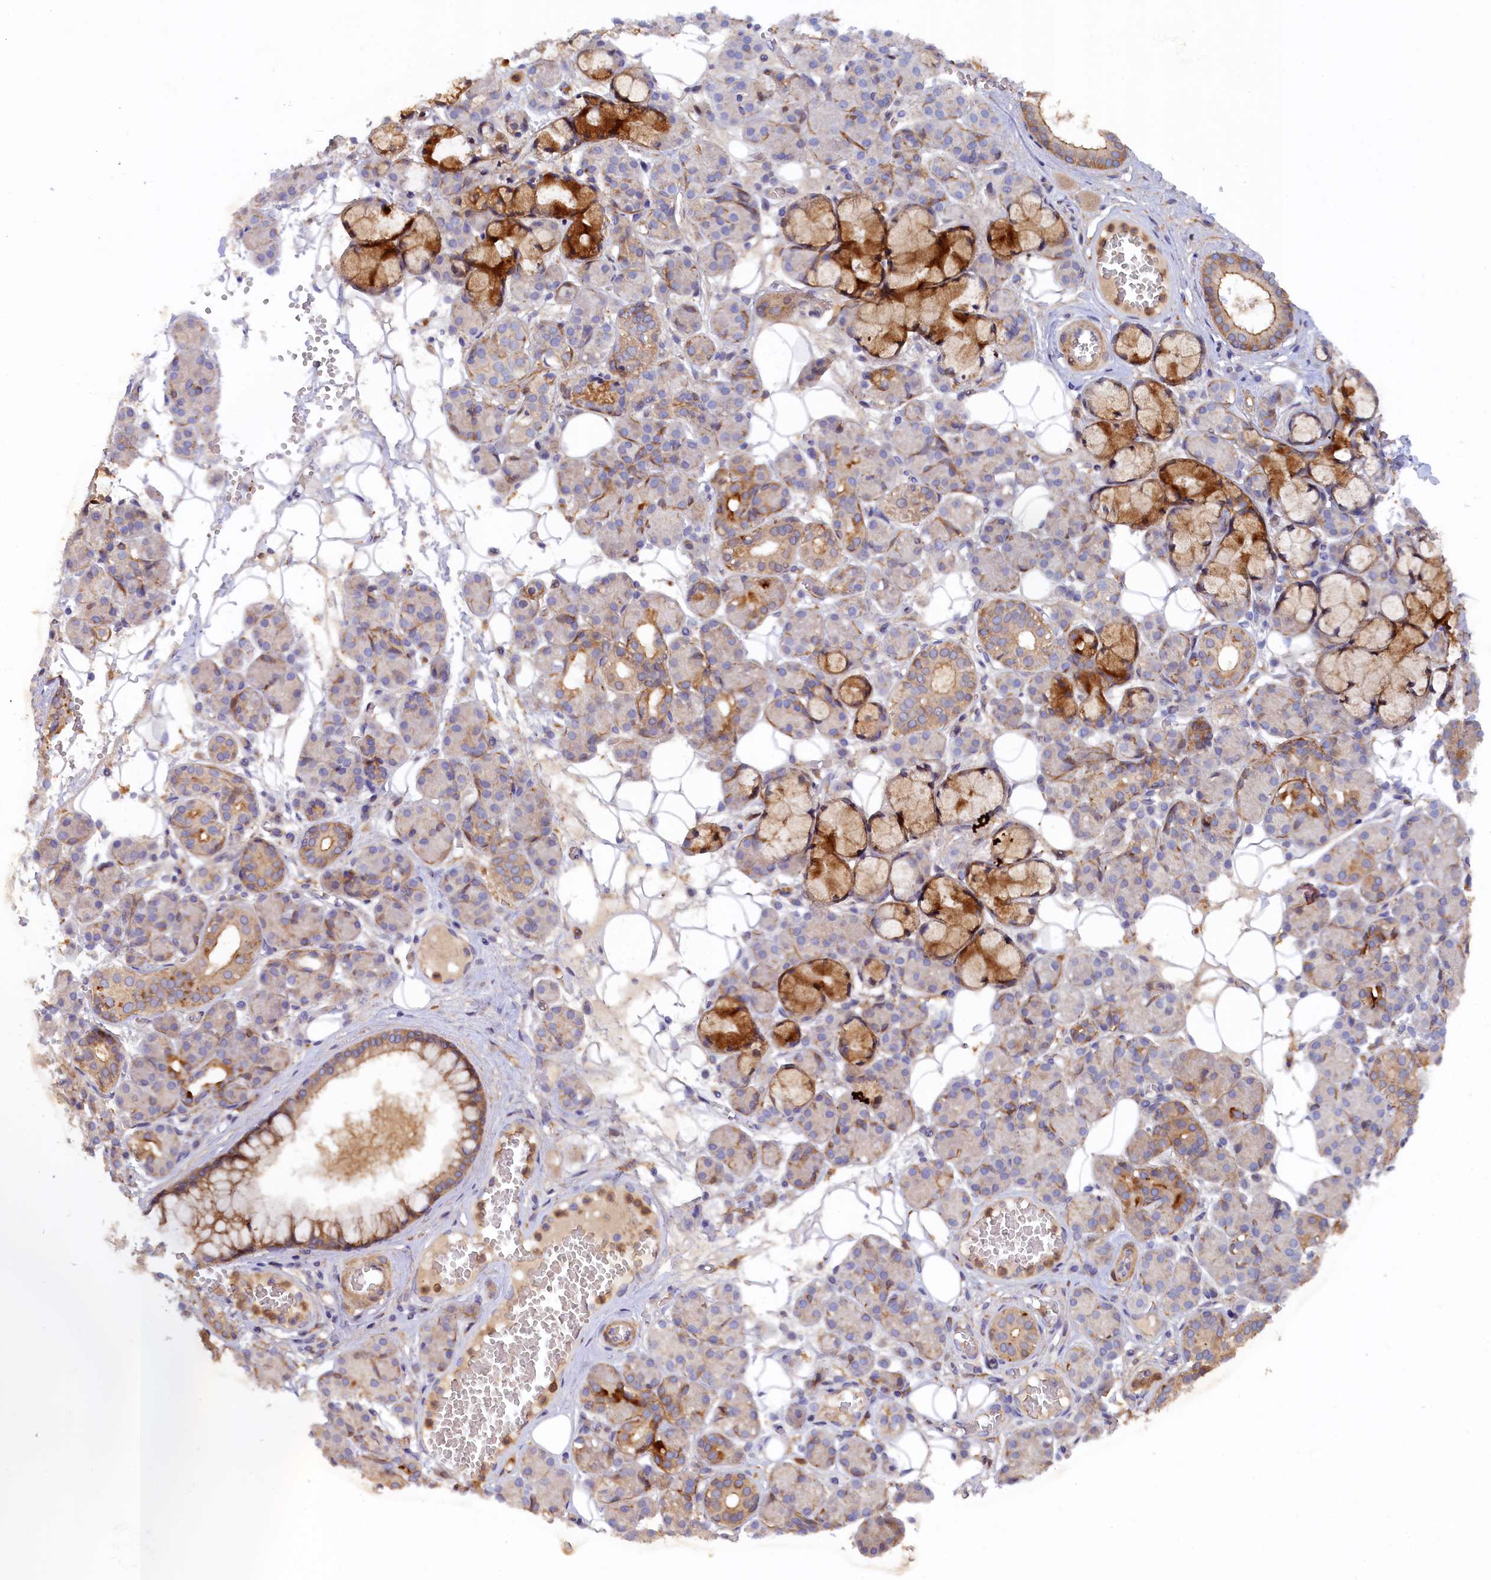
{"staining": {"intensity": "strong", "quantity": "<25%", "location": "cytoplasmic/membranous"}, "tissue": "salivary gland", "cell_type": "Glandular cells", "image_type": "normal", "snomed": [{"axis": "morphology", "description": "Normal tissue, NOS"}, {"axis": "topography", "description": "Salivary gland"}], "caption": "An IHC photomicrograph of normal tissue is shown. Protein staining in brown highlights strong cytoplasmic/membranous positivity in salivary gland within glandular cells.", "gene": "FERMT1", "patient": {"sex": "male", "age": 63}}